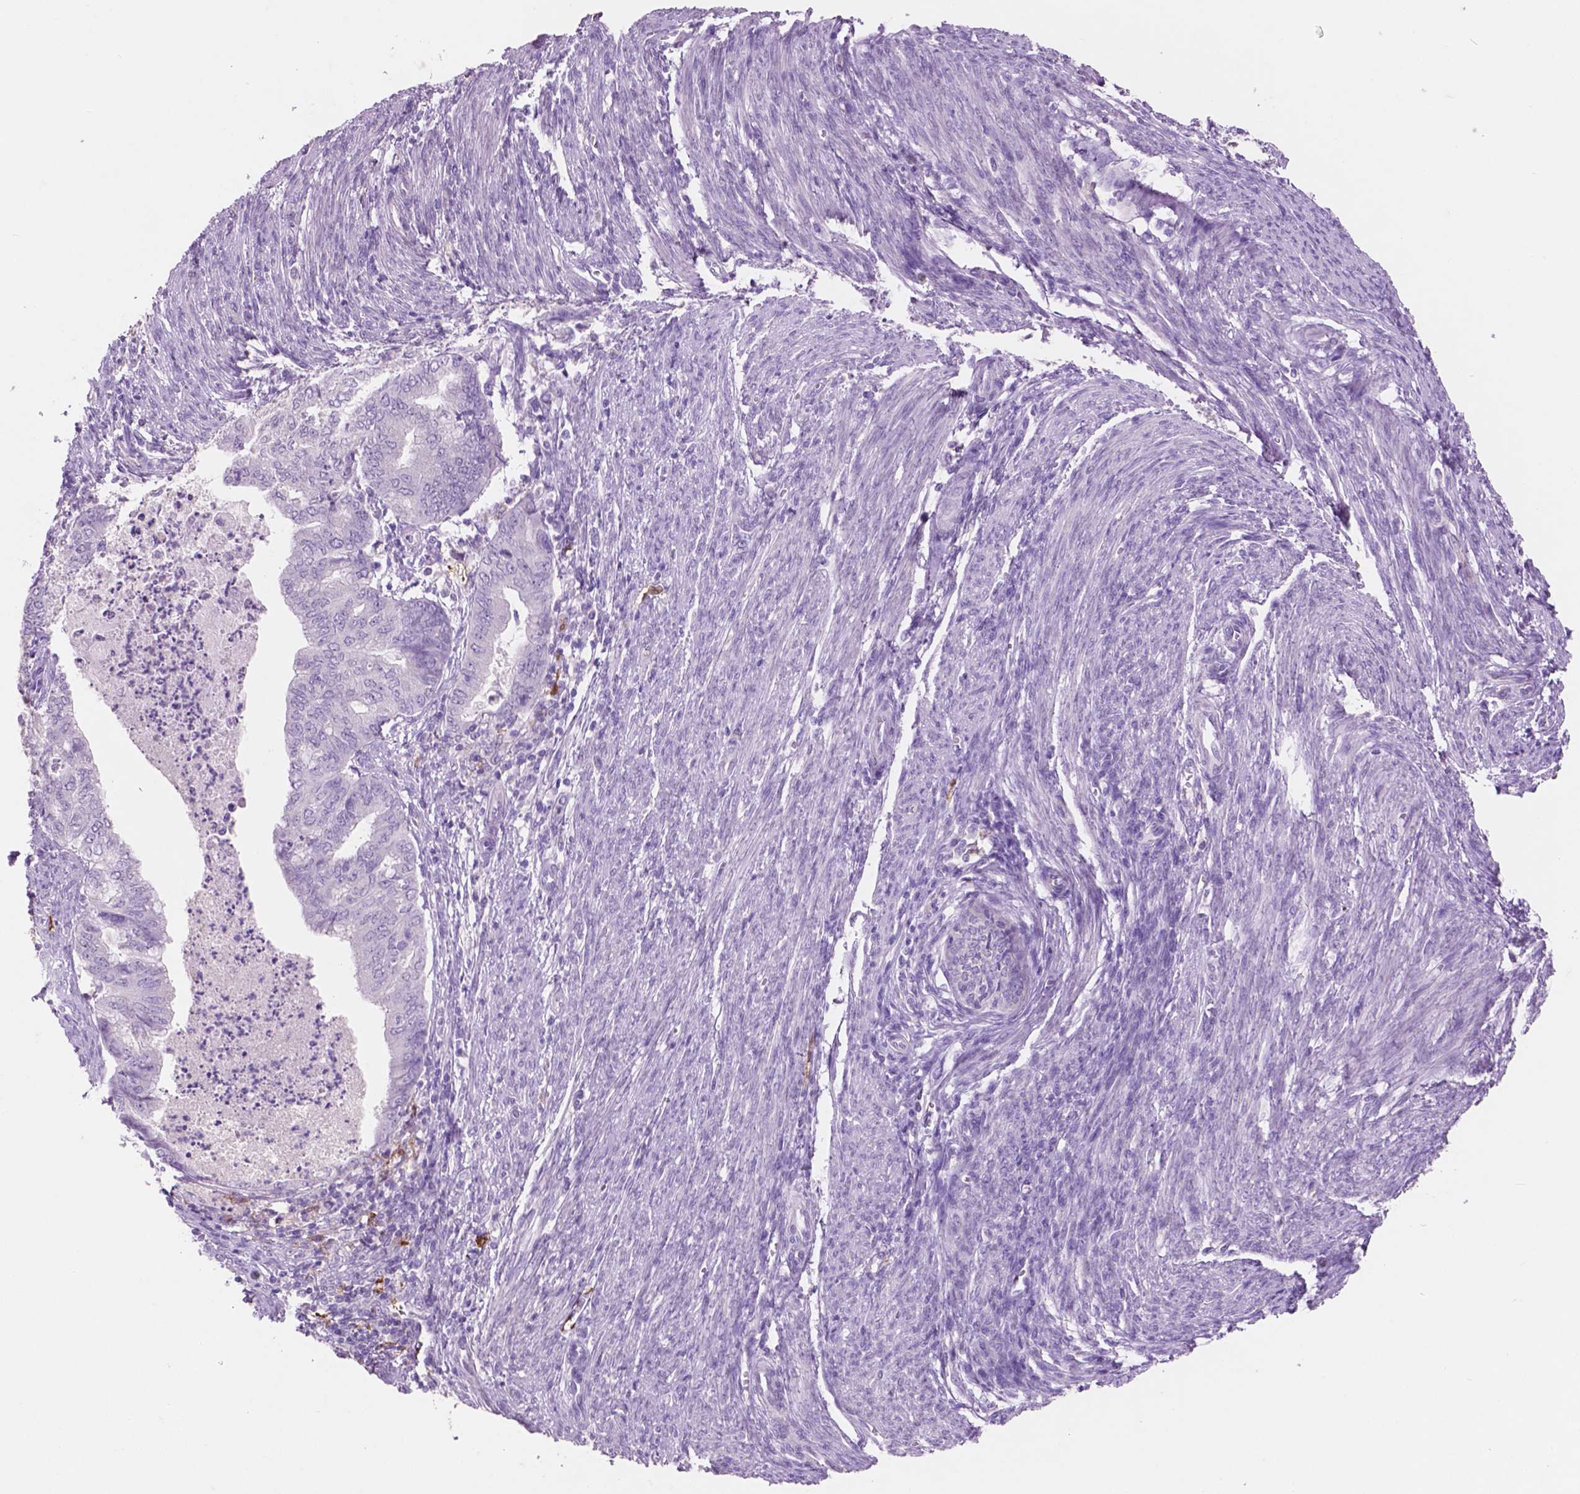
{"staining": {"intensity": "negative", "quantity": "none", "location": "none"}, "tissue": "endometrial cancer", "cell_type": "Tumor cells", "image_type": "cancer", "snomed": [{"axis": "morphology", "description": "Adenocarcinoma, NOS"}, {"axis": "topography", "description": "Endometrium"}], "caption": "Protein analysis of endometrial cancer shows no significant expression in tumor cells.", "gene": "IDO1", "patient": {"sex": "female", "age": 79}}